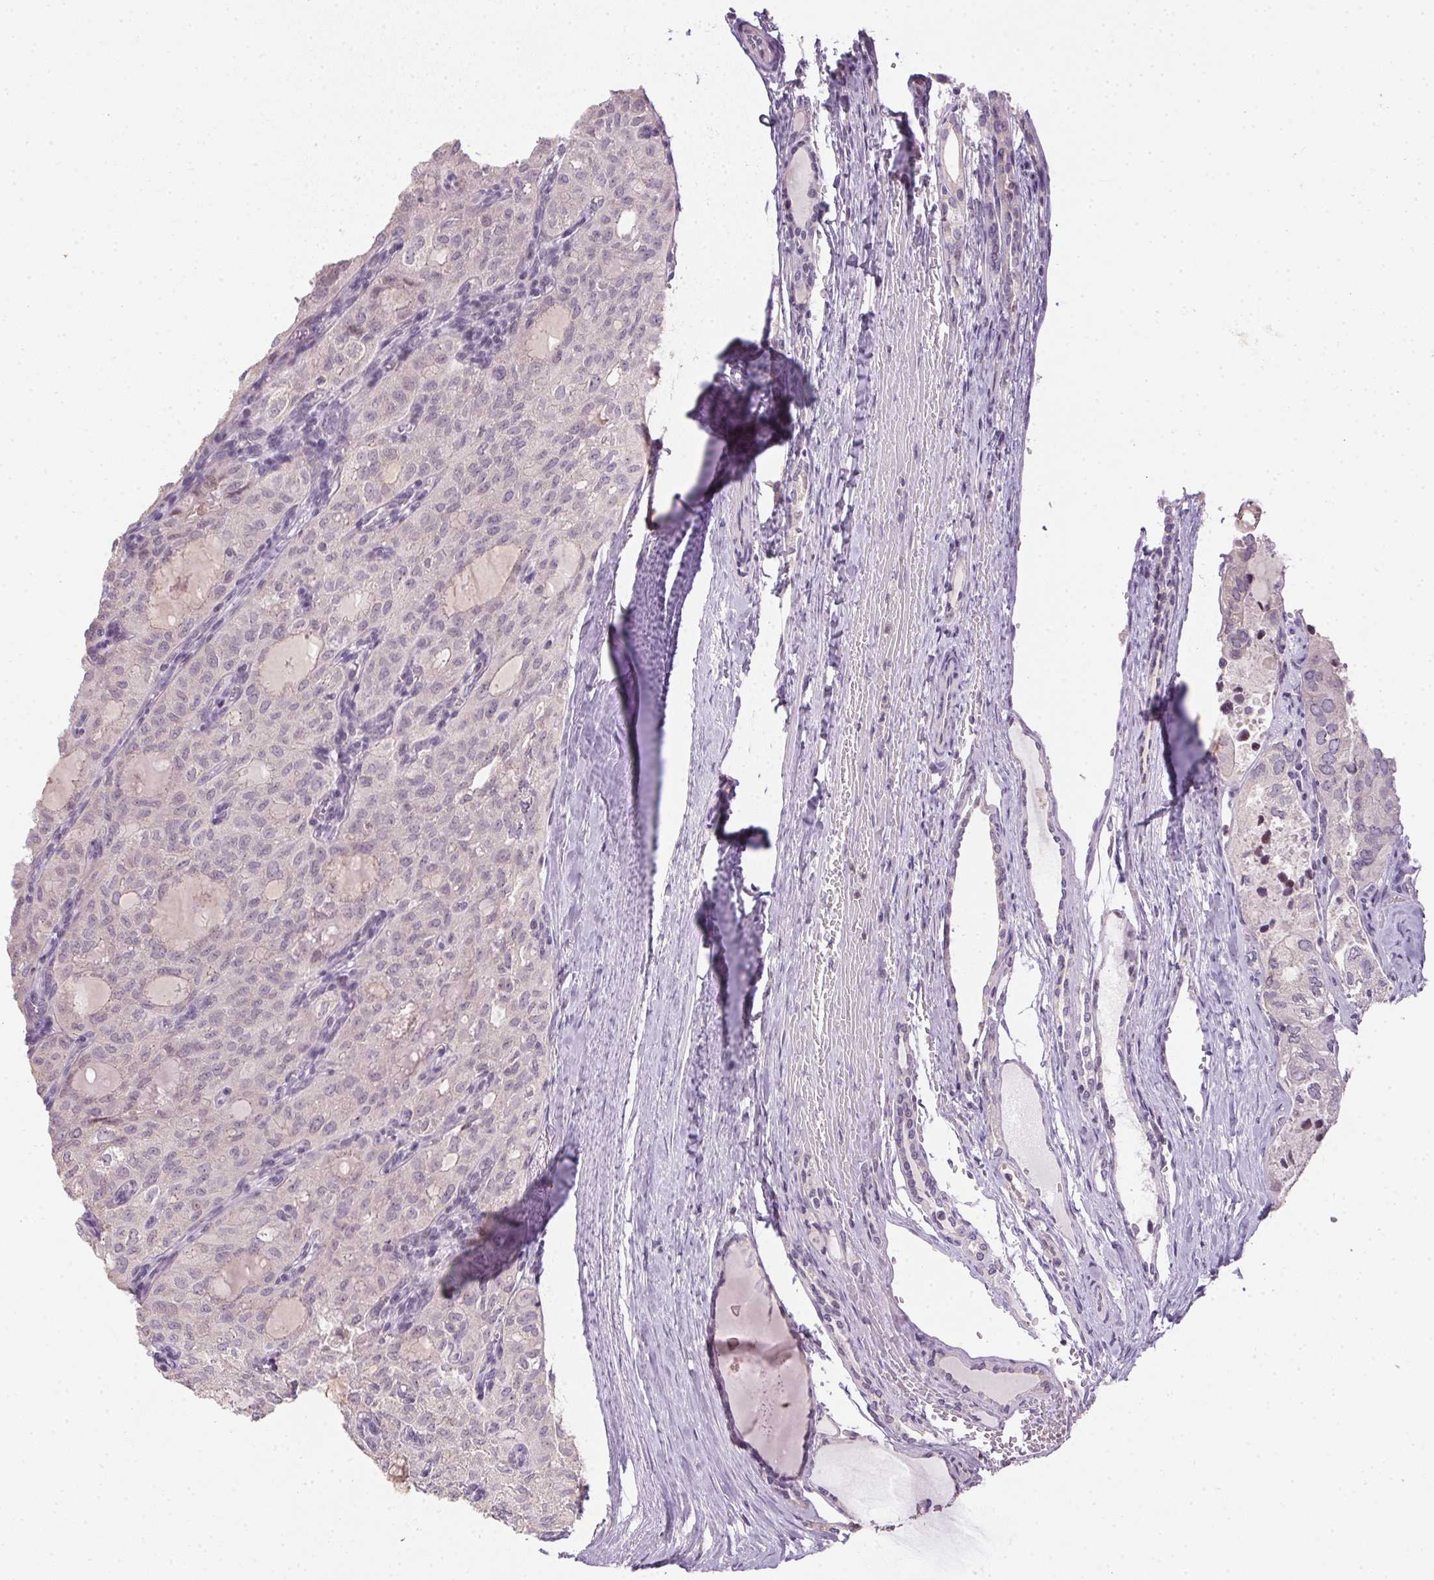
{"staining": {"intensity": "negative", "quantity": "none", "location": "none"}, "tissue": "thyroid cancer", "cell_type": "Tumor cells", "image_type": "cancer", "snomed": [{"axis": "morphology", "description": "Follicular adenoma carcinoma, NOS"}, {"axis": "topography", "description": "Thyroid gland"}], "caption": "Tumor cells are negative for brown protein staining in thyroid follicular adenoma carcinoma. Brightfield microscopy of IHC stained with DAB (brown) and hematoxylin (blue), captured at high magnification.", "gene": "SPACA9", "patient": {"sex": "male", "age": 75}}